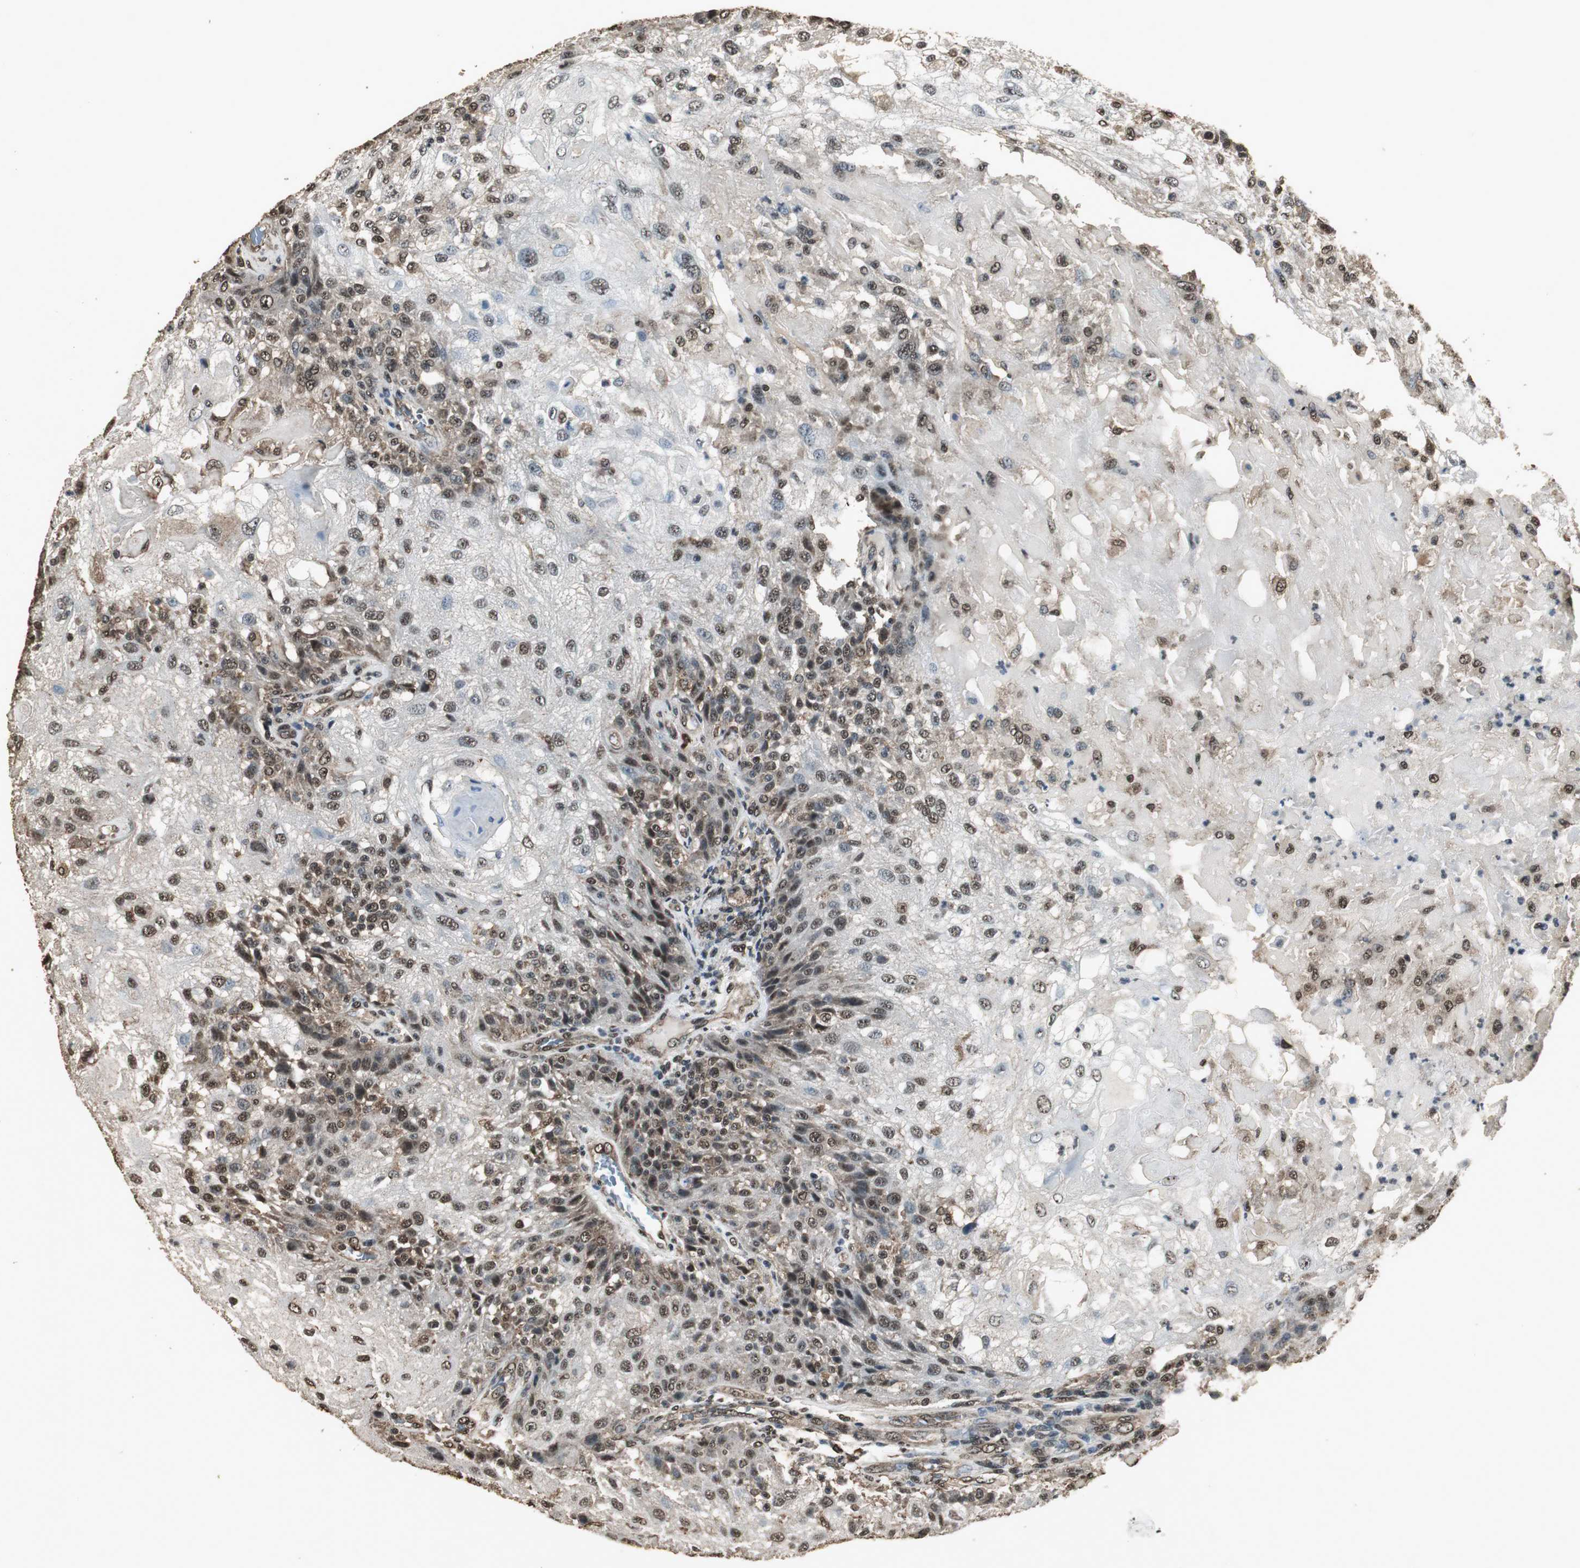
{"staining": {"intensity": "moderate", "quantity": ">75%", "location": "cytoplasmic/membranous,nuclear"}, "tissue": "skin cancer", "cell_type": "Tumor cells", "image_type": "cancer", "snomed": [{"axis": "morphology", "description": "Normal tissue, NOS"}, {"axis": "morphology", "description": "Squamous cell carcinoma, NOS"}, {"axis": "topography", "description": "Skin"}], "caption": "A photomicrograph of skin cancer stained for a protein reveals moderate cytoplasmic/membranous and nuclear brown staining in tumor cells.", "gene": "PPP1R13B", "patient": {"sex": "female", "age": 83}}